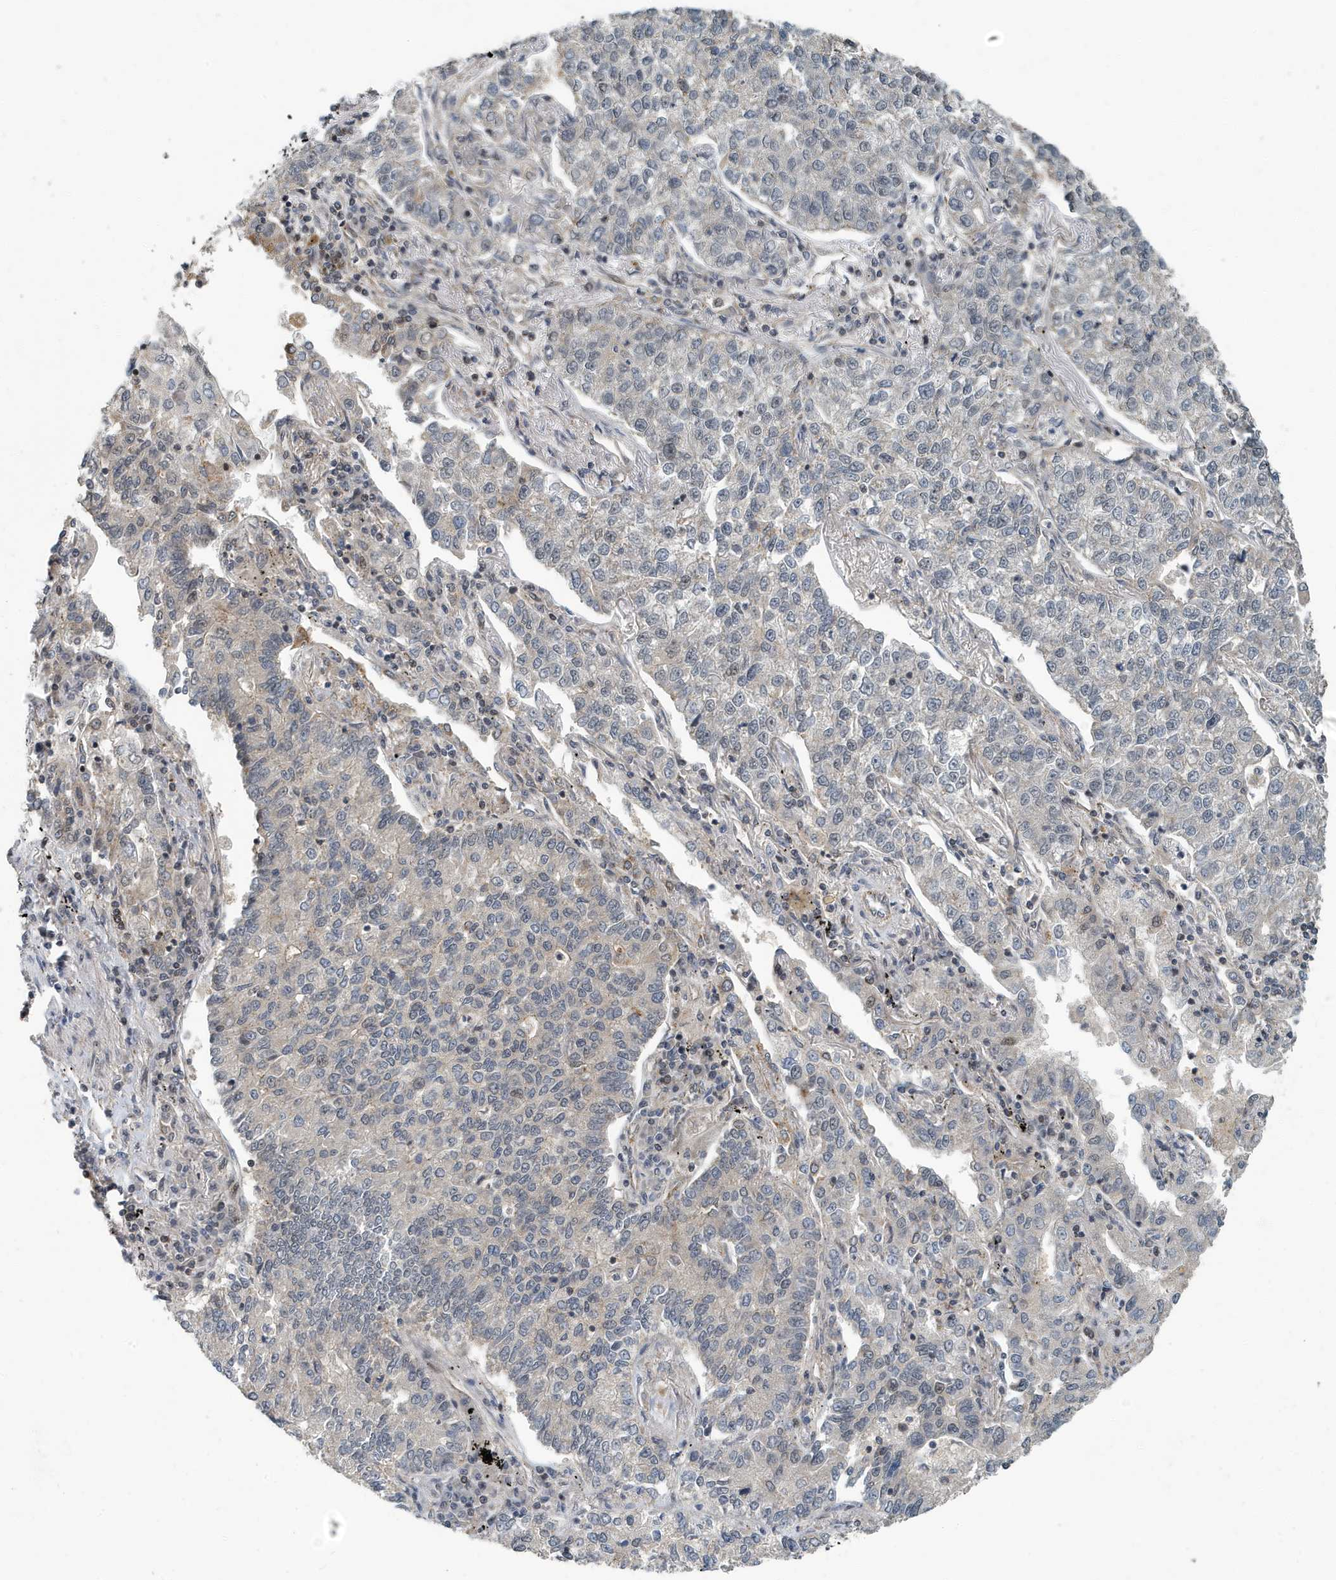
{"staining": {"intensity": "negative", "quantity": "none", "location": "none"}, "tissue": "lung cancer", "cell_type": "Tumor cells", "image_type": "cancer", "snomed": [{"axis": "morphology", "description": "Adenocarcinoma, NOS"}, {"axis": "topography", "description": "Lung"}], "caption": "Immunohistochemistry (IHC) photomicrograph of neoplastic tissue: lung adenocarcinoma stained with DAB demonstrates no significant protein staining in tumor cells.", "gene": "KIF15", "patient": {"sex": "male", "age": 49}}